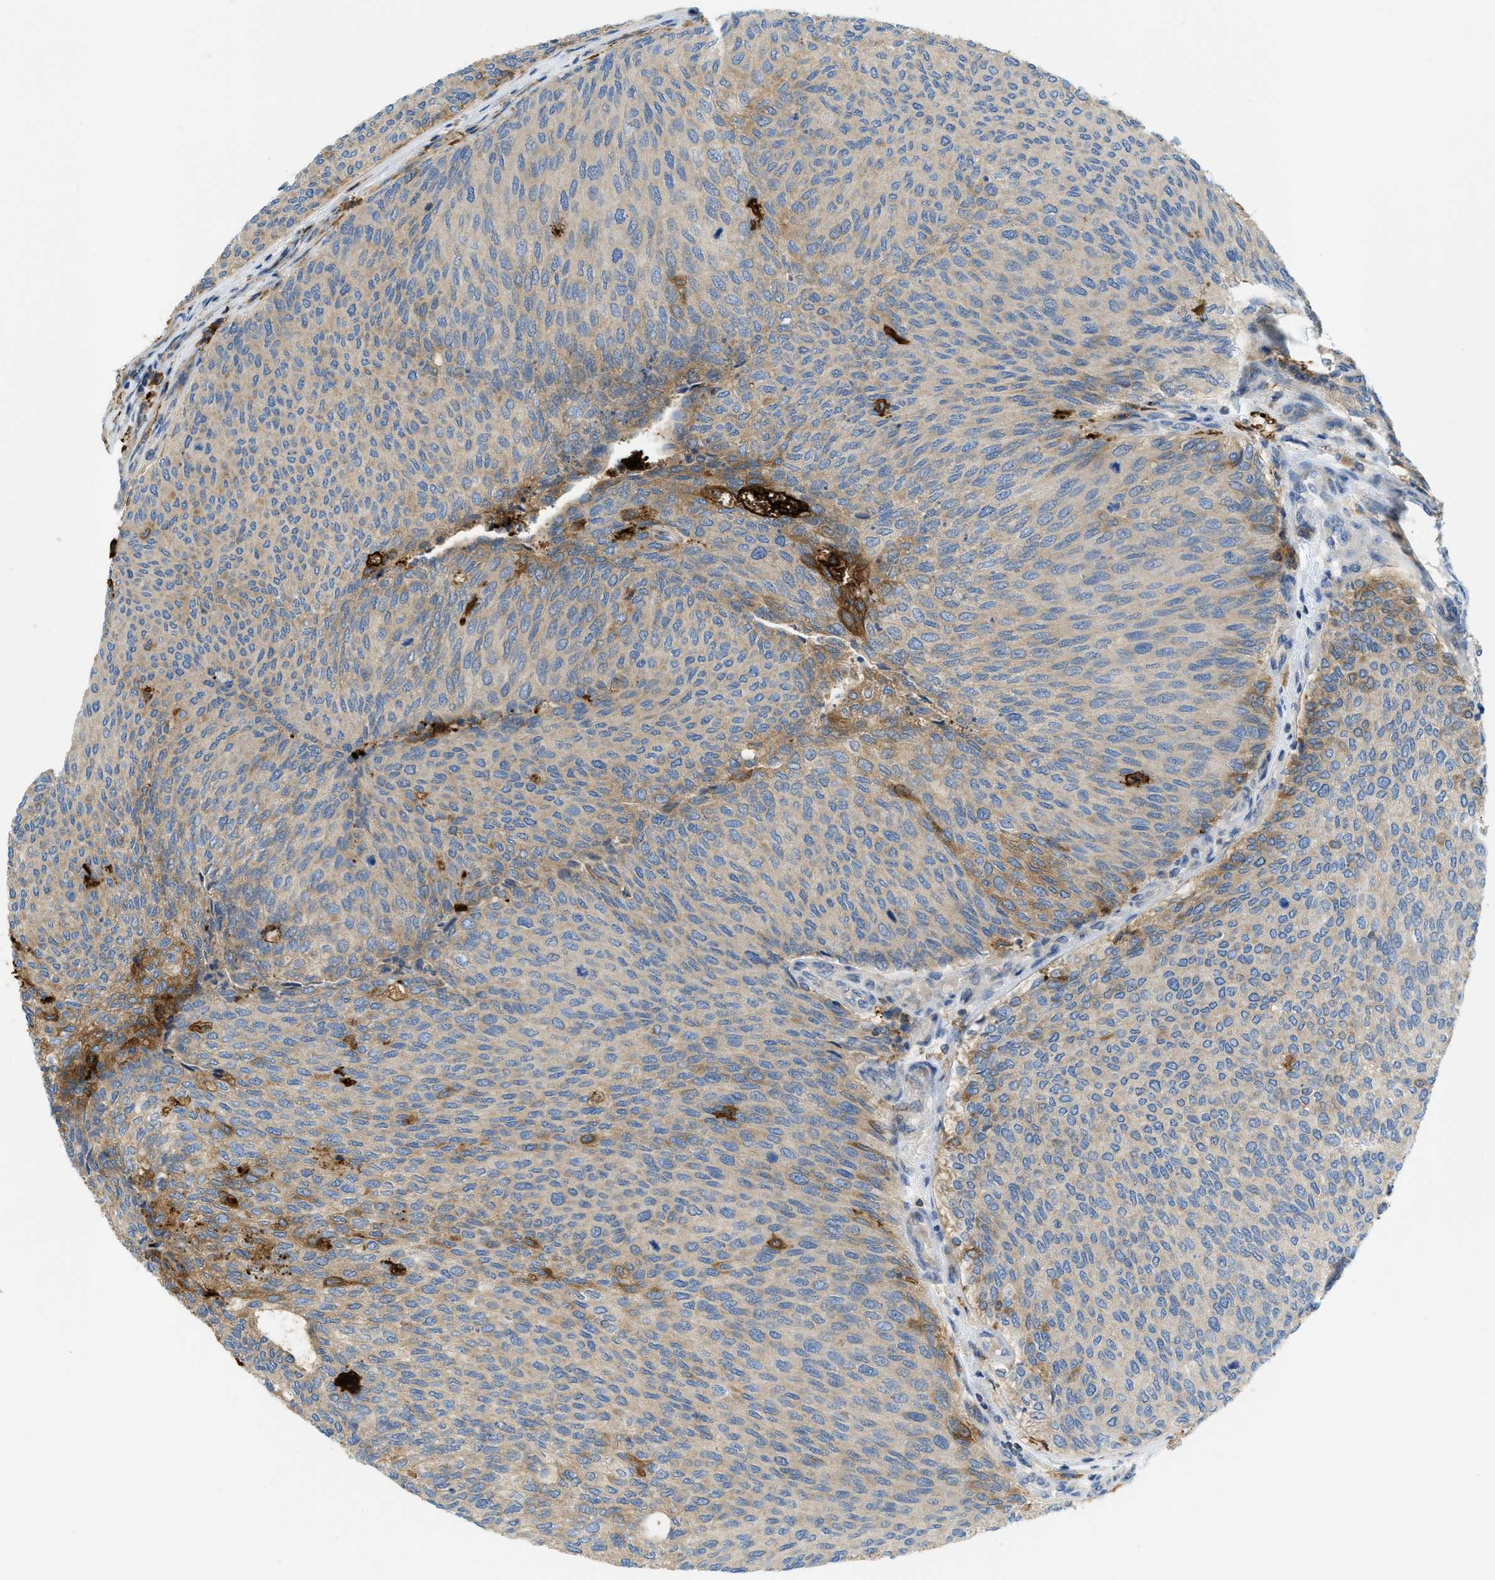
{"staining": {"intensity": "weak", "quantity": "25%-75%", "location": "cytoplasmic/membranous"}, "tissue": "urothelial cancer", "cell_type": "Tumor cells", "image_type": "cancer", "snomed": [{"axis": "morphology", "description": "Urothelial carcinoma, Low grade"}, {"axis": "topography", "description": "Urinary bladder"}], "caption": "Human low-grade urothelial carcinoma stained with a brown dye displays weak cytoplasmic/membranous positive expression in about 25%-75% of tumor cells.", "gene": "RFFL", "patient": {"sex": "female", "age": 79}}